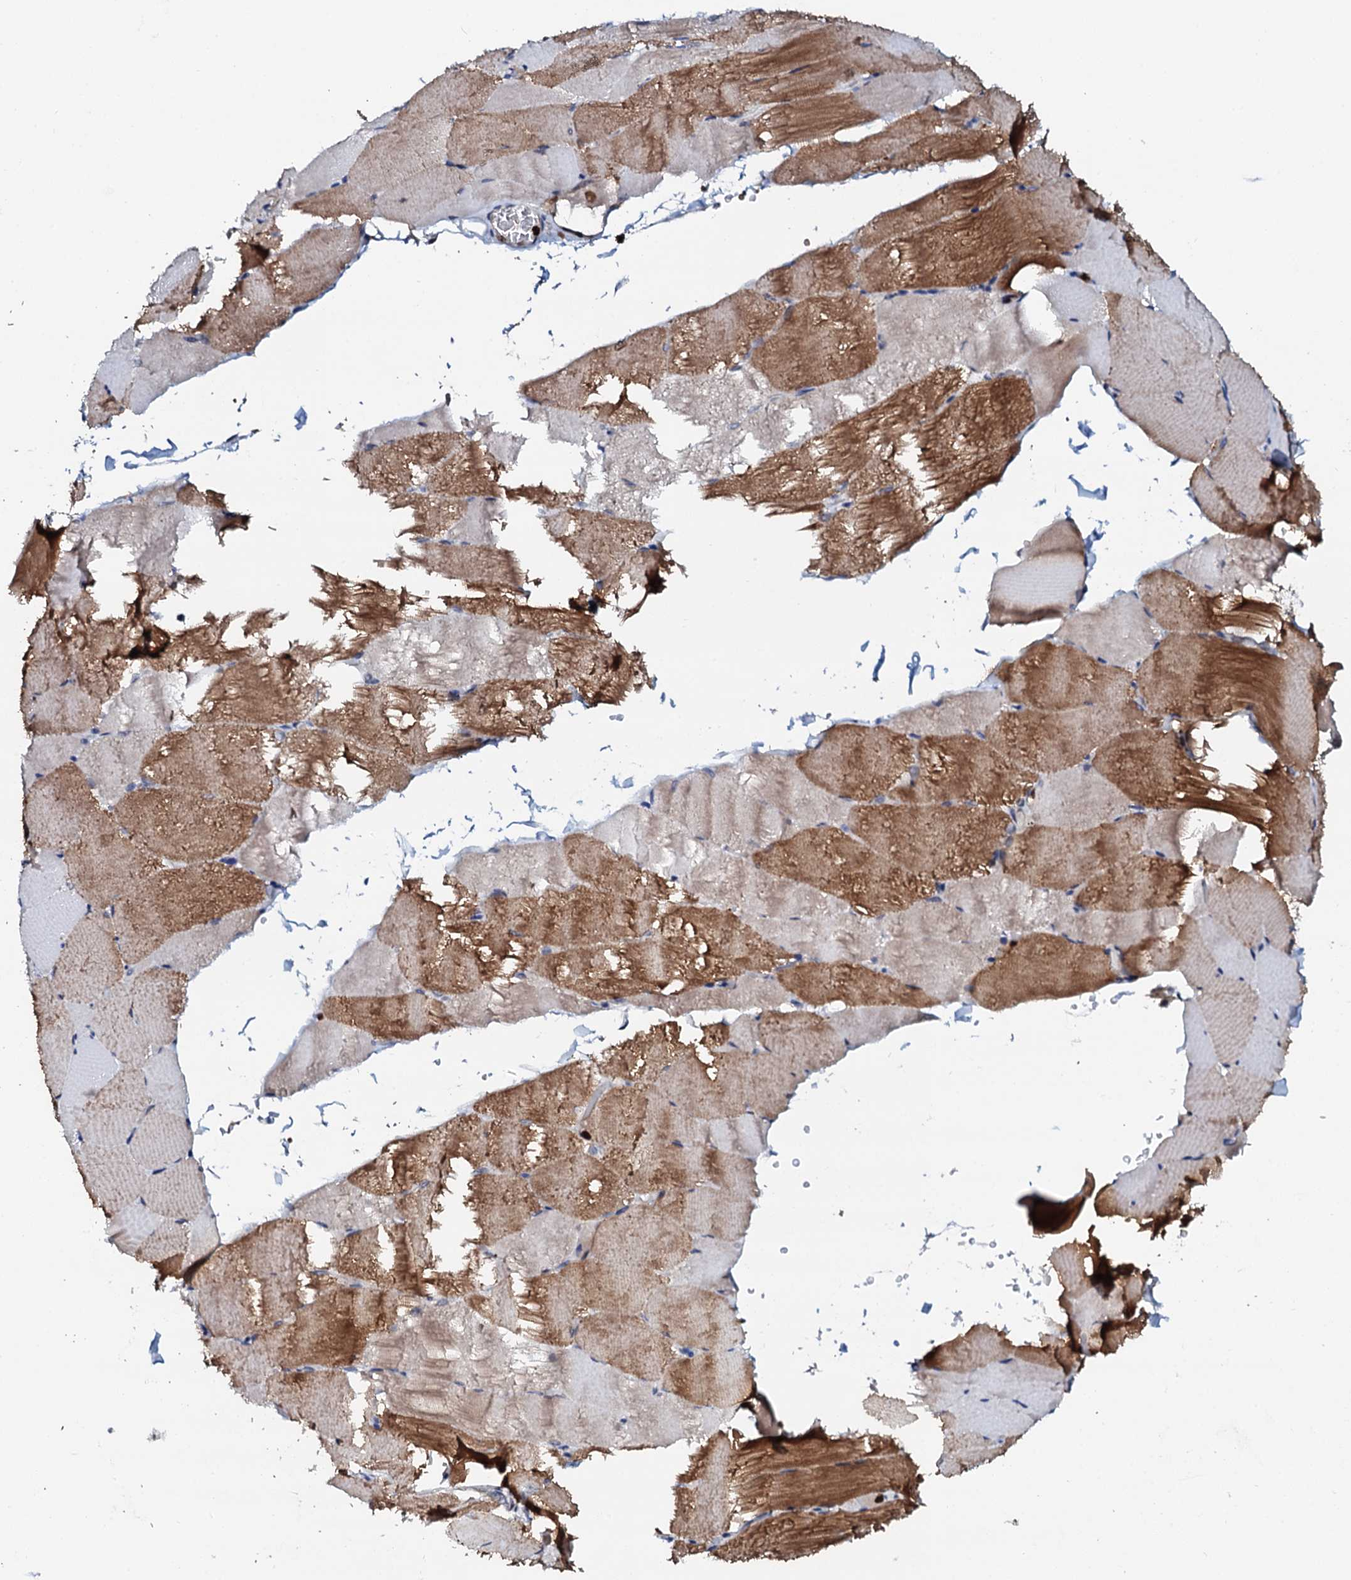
{"staining": {"intensity": "moderate", "quantity": "25%-75%", "location": "cytoplasmic/membranous"}, "tissue": "skeletal muscle", "cell_type": "Myocytes", "image_type": "normal", "snomed": [{"axis": "morphology", "description": "Normal tissue, NOS"}, {"axis": "topography", "description": "Skeletal muscle"}, {"axis": "topography", "description": "Parathyroid gland"}], "caption": "Myocytes demonstrate medium levels of moderate cytoplasmic/membranous expression in approximately 25%-75% of cells in benign skeletal muscle.", "gene": "VAMP8", "patient": {"sex": "female", "age": 37}}